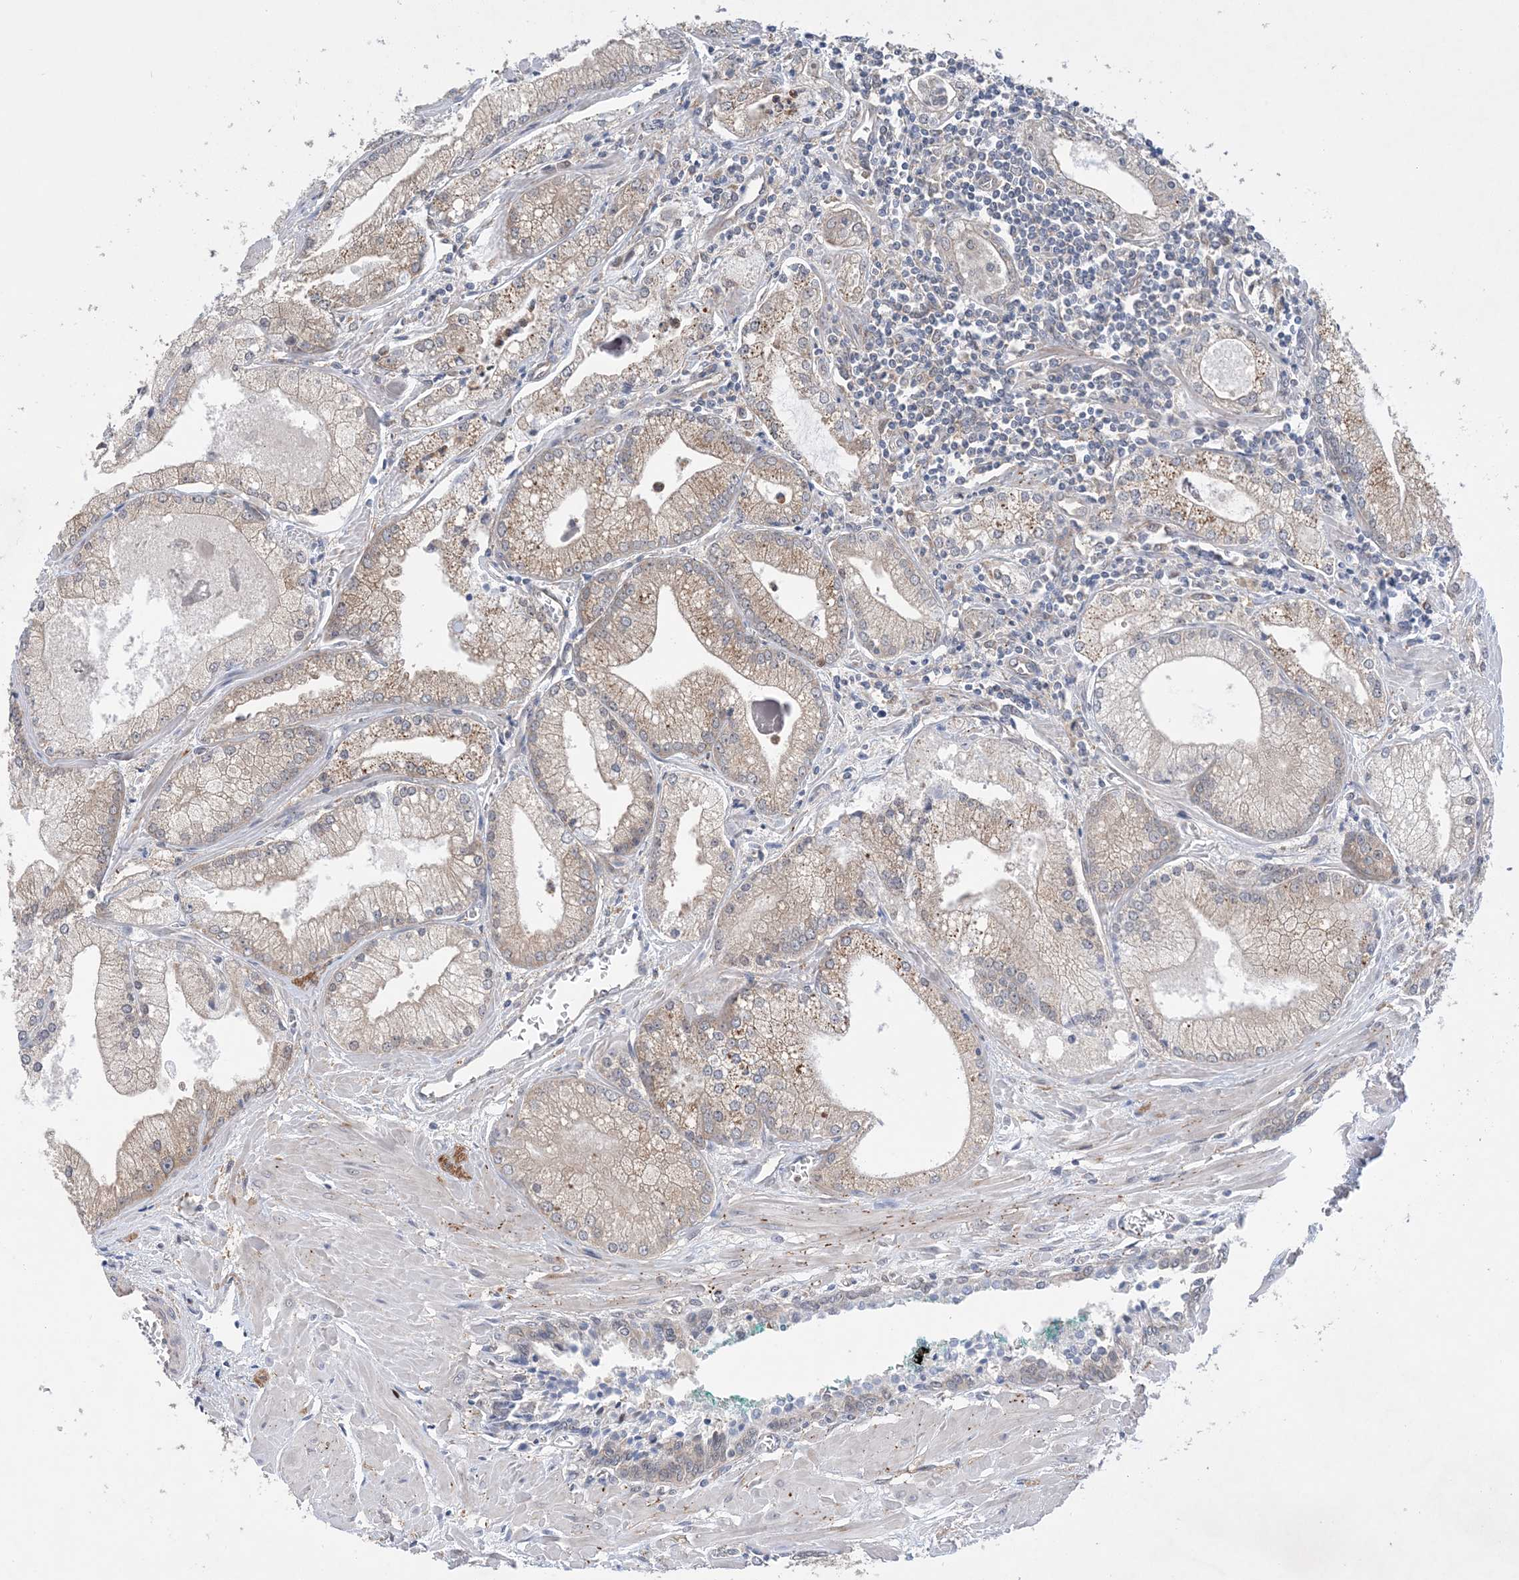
{"staining": {"intensity": "weak", "quantity": "25%-75%", "location": "cytoplasmic/membranous"}, "tissue": "prostate cancer", "cell_type": "Tumor cells", "image_type": "cancer", "snomed": [{"axis": "morphology", "description": "Adenocarcinoma, Low grade"}, {"axis": "topography", "description": "Prostate"}], "caption": "Protein staining of prostate cancer tissue demonstrates weak cytoplasmic/membranous positivity in approximately 25%-75% of tumor cells.", "gene": "EHBP1", "patient": {"sex": "male", "age": 67}}